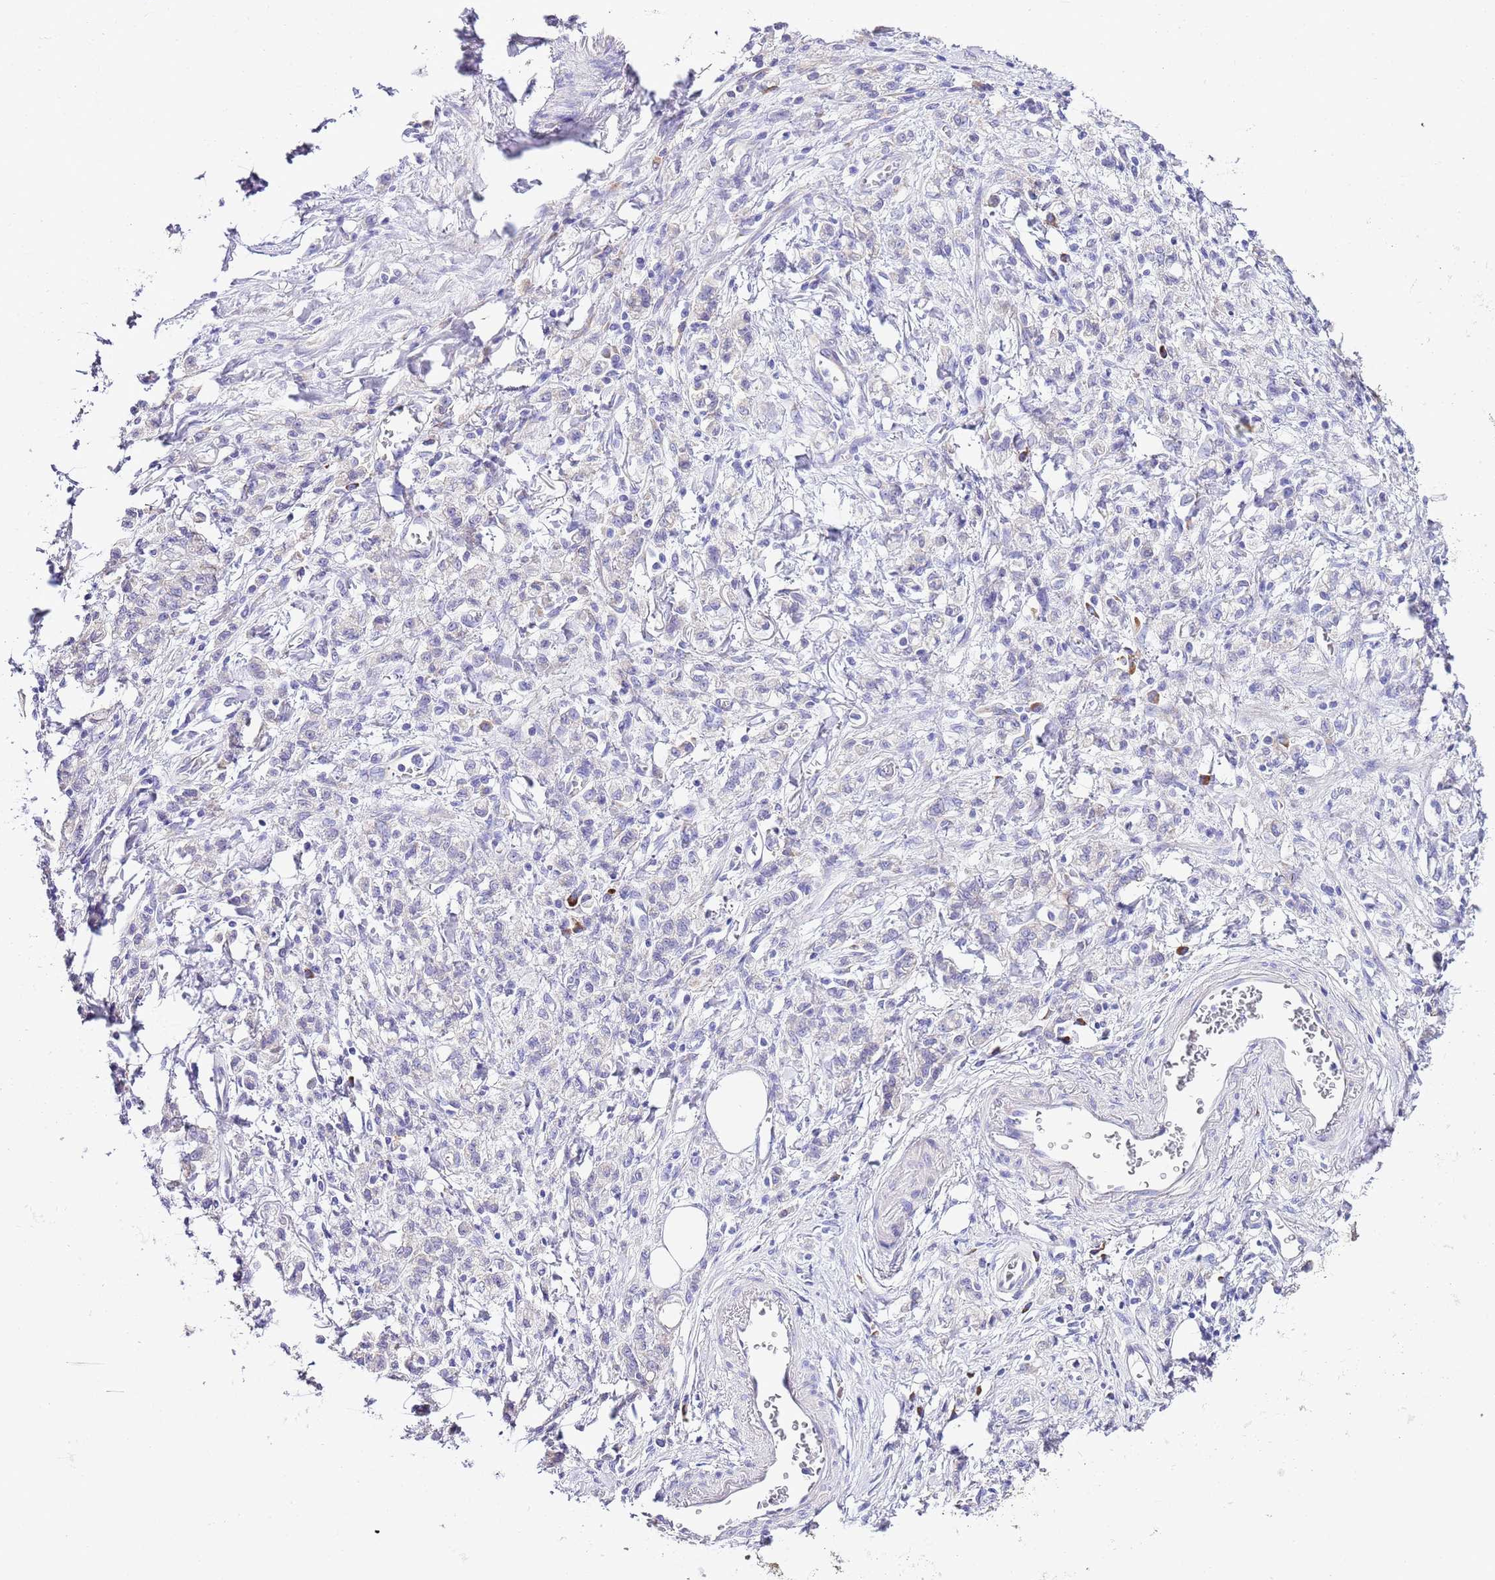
{"staining": {"intensity": "negative", "quantity": "none", "location": "none"}, "tissue": "stomach cancer", "cell_type": "Tumor cells", "image_type": "cancer", "snomed": [{"axis": "morphology", "description": "Adenocarcinoma, NOS"}, {"axis": "topography", "description": "Stomach"}], "caption": "Tumor cells are negative for brown protein staining in stomach cancer.", "gene": "RPS10", "patient": {"sex": "male", "age": 77}}